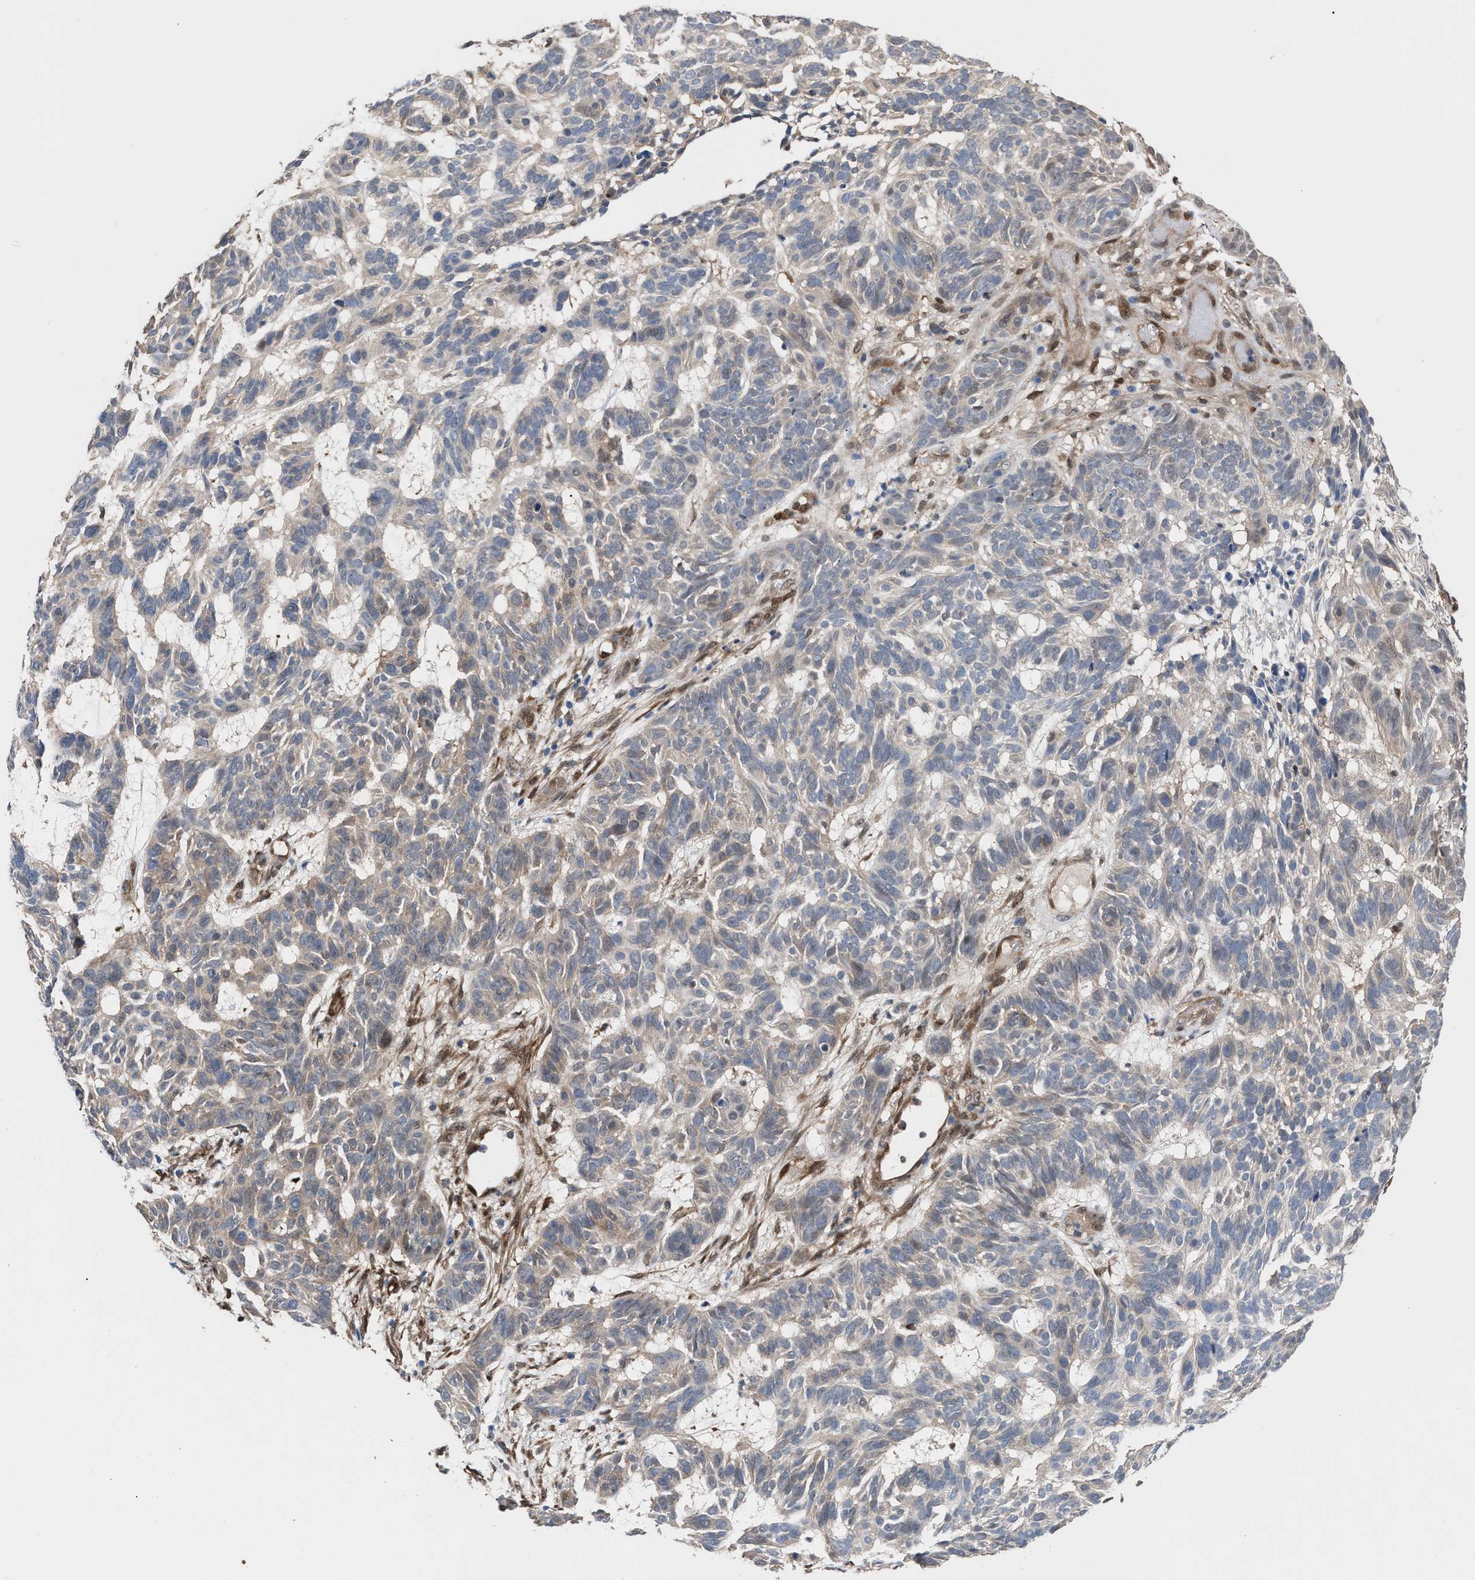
{"staining": {"intensity": "weak", "quantity": "25%-75%", "location": "cytoplasmic/membranous"}, "tissue": "skin cancer", "cell_type": "Tumor cells", "image_type": "cancer", "snomed": [{"axis": "morphology", "description": "Basal cell carcinoma"}, {"axis": "topography", "description": "Skin"}], "caption": "Skin cancer (basal cell carcinoma) stained with a brown dye shows weak cytoplasmic/membranous positive staining in approximately 25%-75% of tumor cells.", "gene": "TP53I3", "patient": {"sex": "male", "age": 85}}